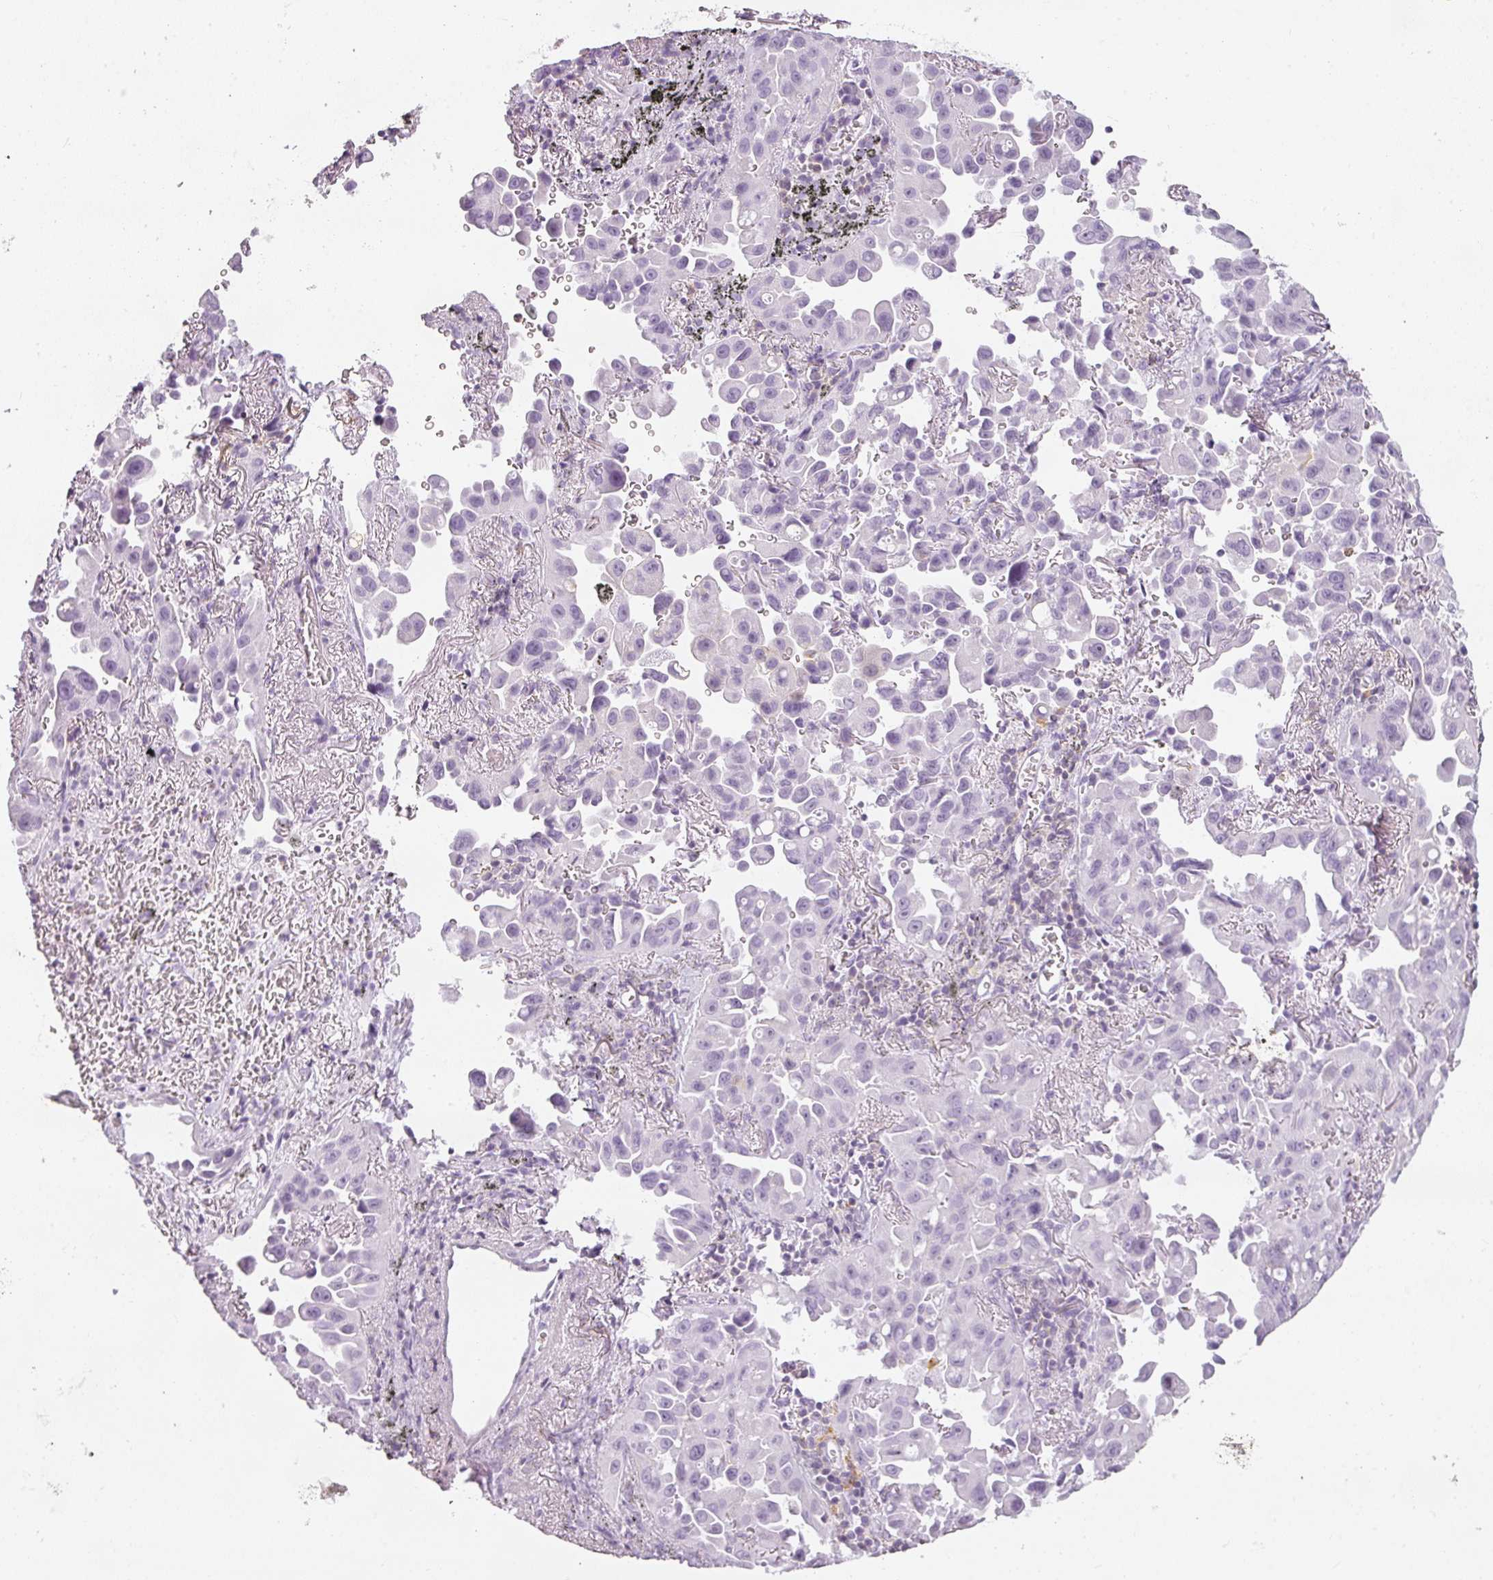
{"staining": {"intensity": "negative", "quantity": "none", "location": "none"}, "tissue": "lung cancer", "cell_type": "Tumor cells", "image_type": "cancer", "snomed": [{"axis": "morphology", "description": "Adenocarcinoma, NOS"}, {"axis": "topography", "description": "Lung"}], "caption": "Photomicrograph shows no protein expression in tumor cells of adenocarcinoma (lung) tissue.", "gene": "TMEM42", "patient": {"sex": "male", "age": 68}}